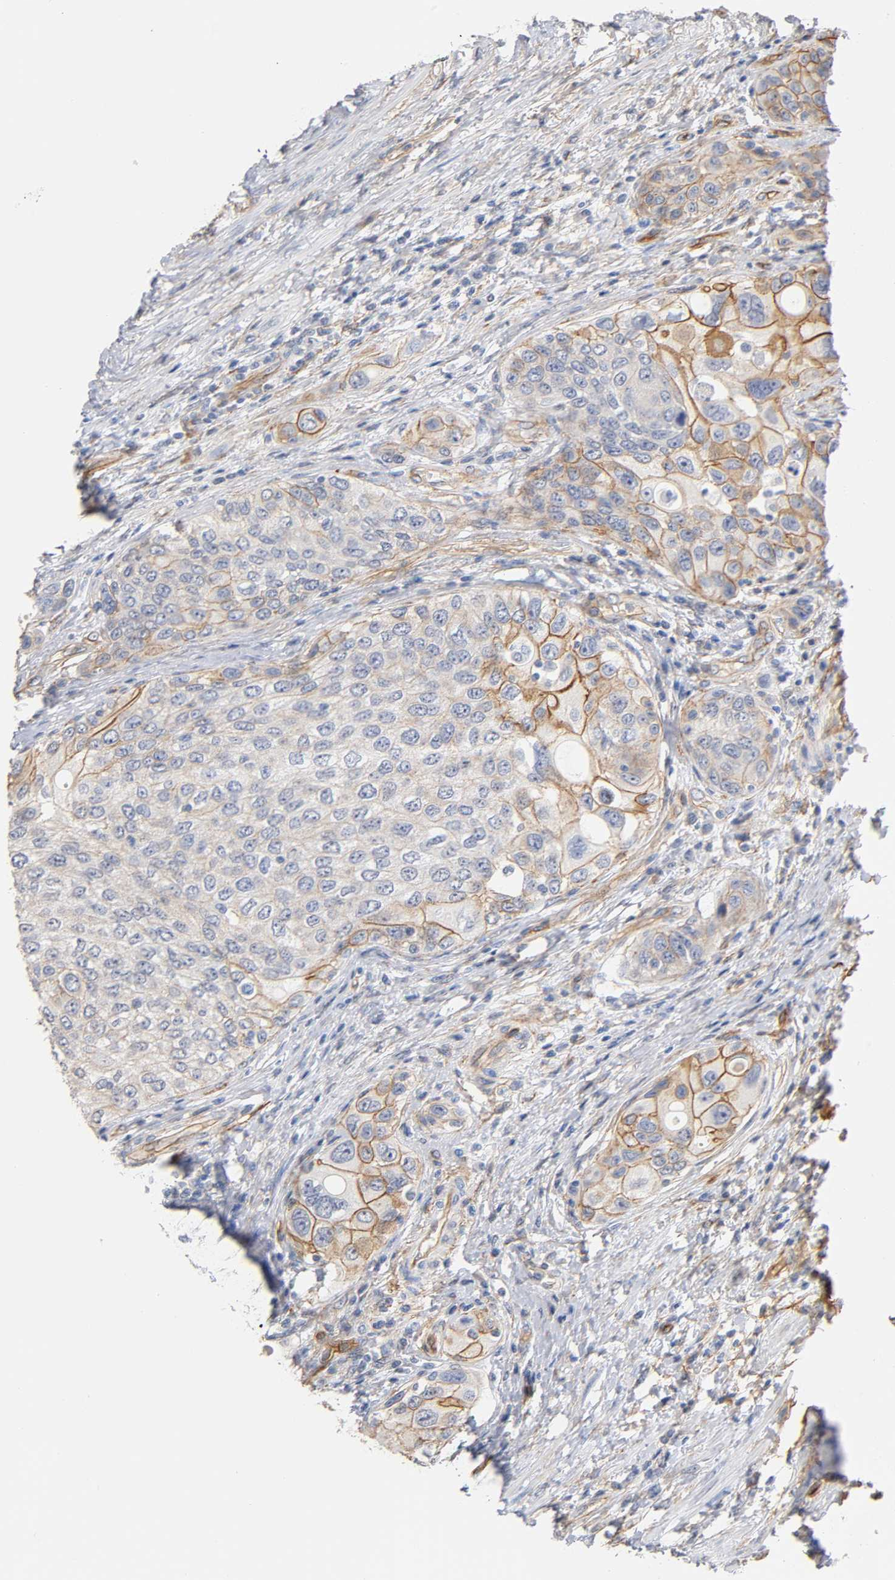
{"staining": {"intensity": "moderate", "quantity": "25%-75%", "location": "cytoplasmic/membranous"}, "tissue": "urothelial cancer", "cell_type": "Tumor cells", "image_type": "cancer", "snomed": [{"axis": "morphology", "description": "Urothelial carcinoma, High grade"}, {"axis": "topography", "description": "Urinary bladder"}], "caption": "Immunohistochemistry (IHC) of high-grade urothelial carcinoma shows medium levels of moderate cytoplasmic/membranous positivity in about 25%-75% of tumor cells. Immunohistochemistry (IHC) stains the protein in brown and the nuclei are stained blue.", "gene": "SPTAN1", "patient": {"sex": "female", "age": 56}}